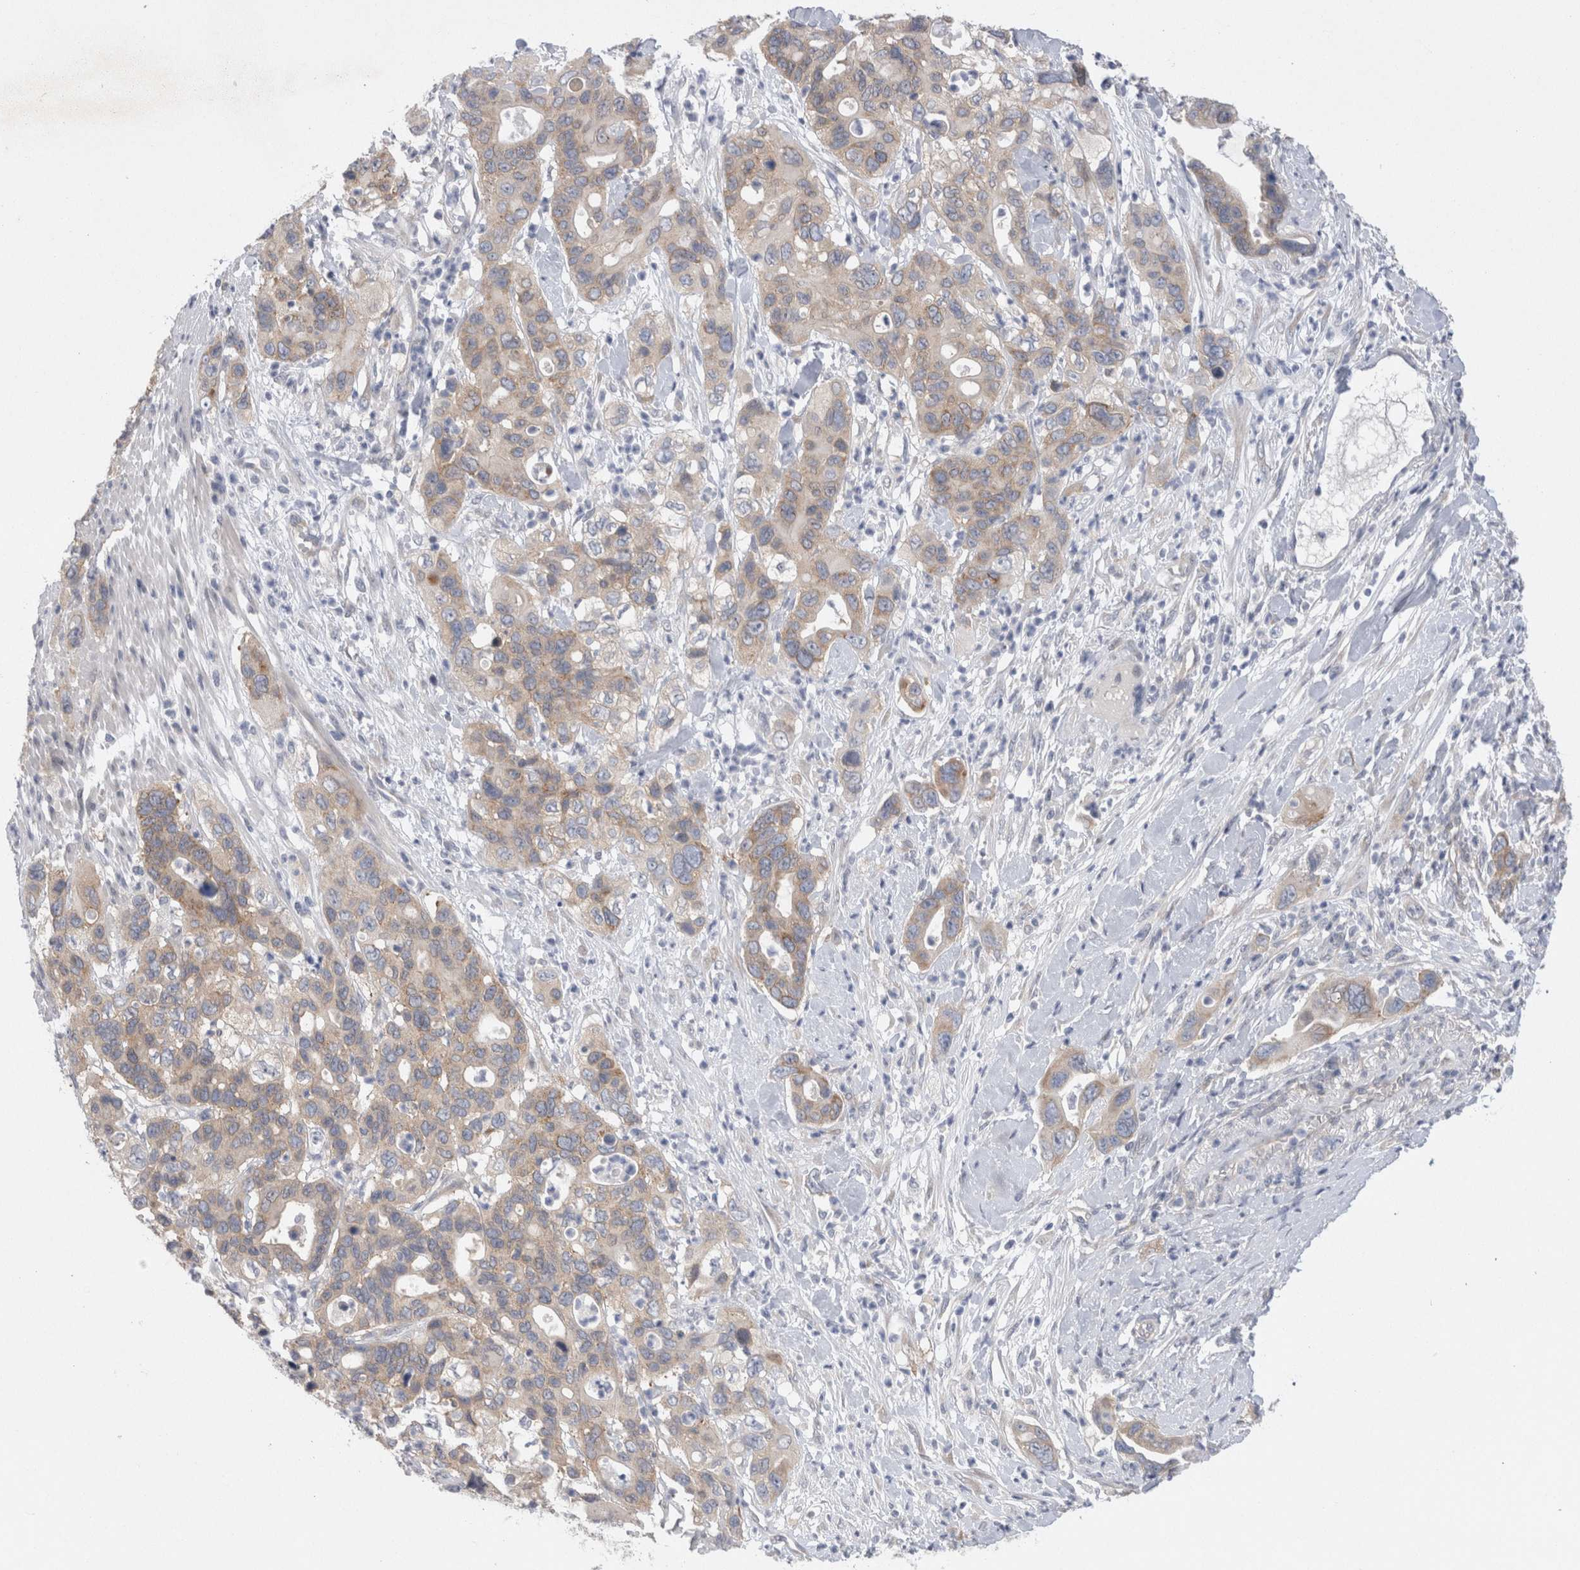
{"staining": {"intensity": "weak", "quantity": ">75%", "location": "cytoplasmic/membranous"}, "tissue": "pancreatic cancer", "cell_type": "Tumor cells", "image_type": "cancer", "snomed": [{"axis": "morphology", "description": "Adenocarcinoma, NOS"}, {"axis": "topography", "description": "Pancreas"}], "caption": "Tumor cells reveal weak cytoplasmic/membranous positivity in about >75% of cells in adenocarcinoma (pancreatic).", "gene": "WIPF2", "patient": {"sex": "female", "age": 71}}